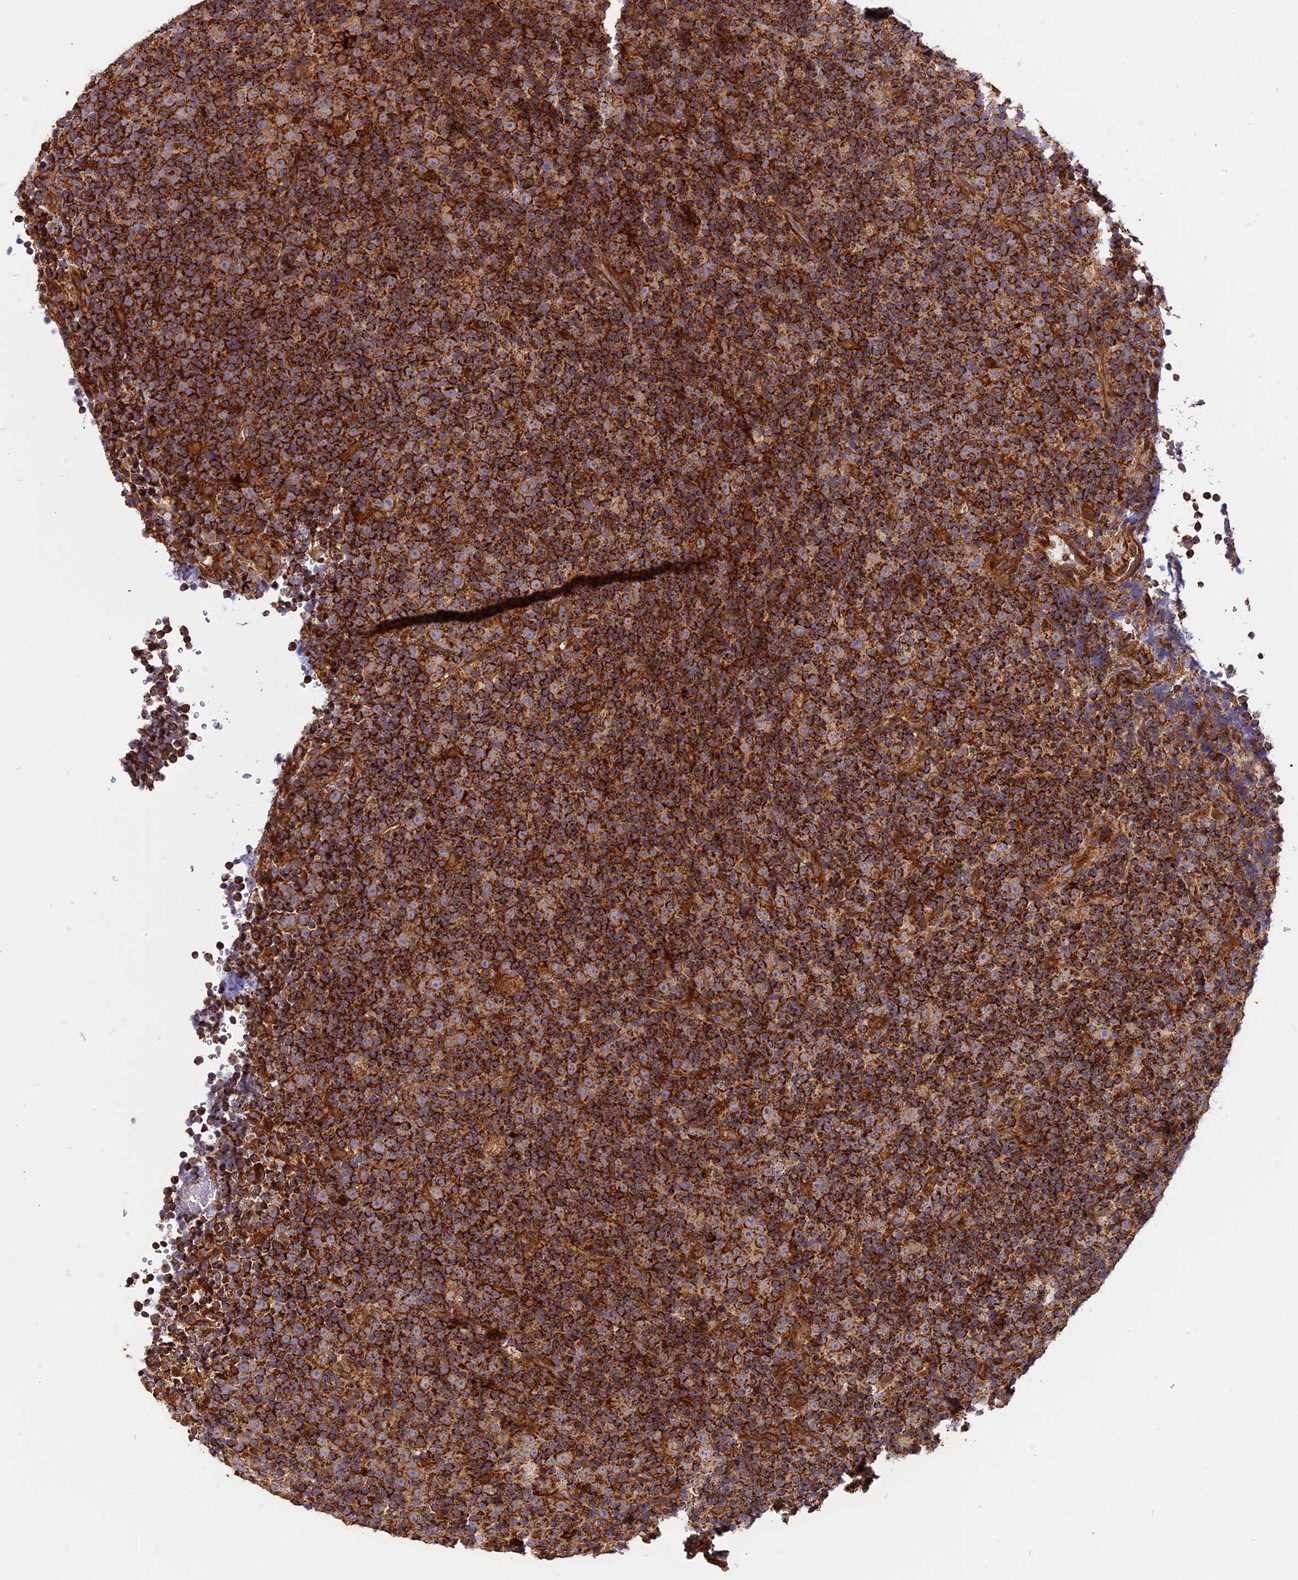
{"staining": {"intensity": "moderate", "quantity": ">75%", "location": "cytoplasmic/membranous"}, "tissue": "lymphoma", "cell_type": "Tumor cells", "image_type": "cancer", "snomed": [{"axis": "morphology", "description": "Malignant lymphoma, non-Hodgkin's type, Low grade"}, {"axis": "topography", "description": "Lymph node"}], "caption": "Tumor cells exhibit medium levels of moderate cytoplasmic/membranous expression in approximately >75% of cells in human low-grade malignant lymphoma, non-Hodgkin's type.", "gene": "HERPUD1", "patient": {"sex": "female", "age": 67}}